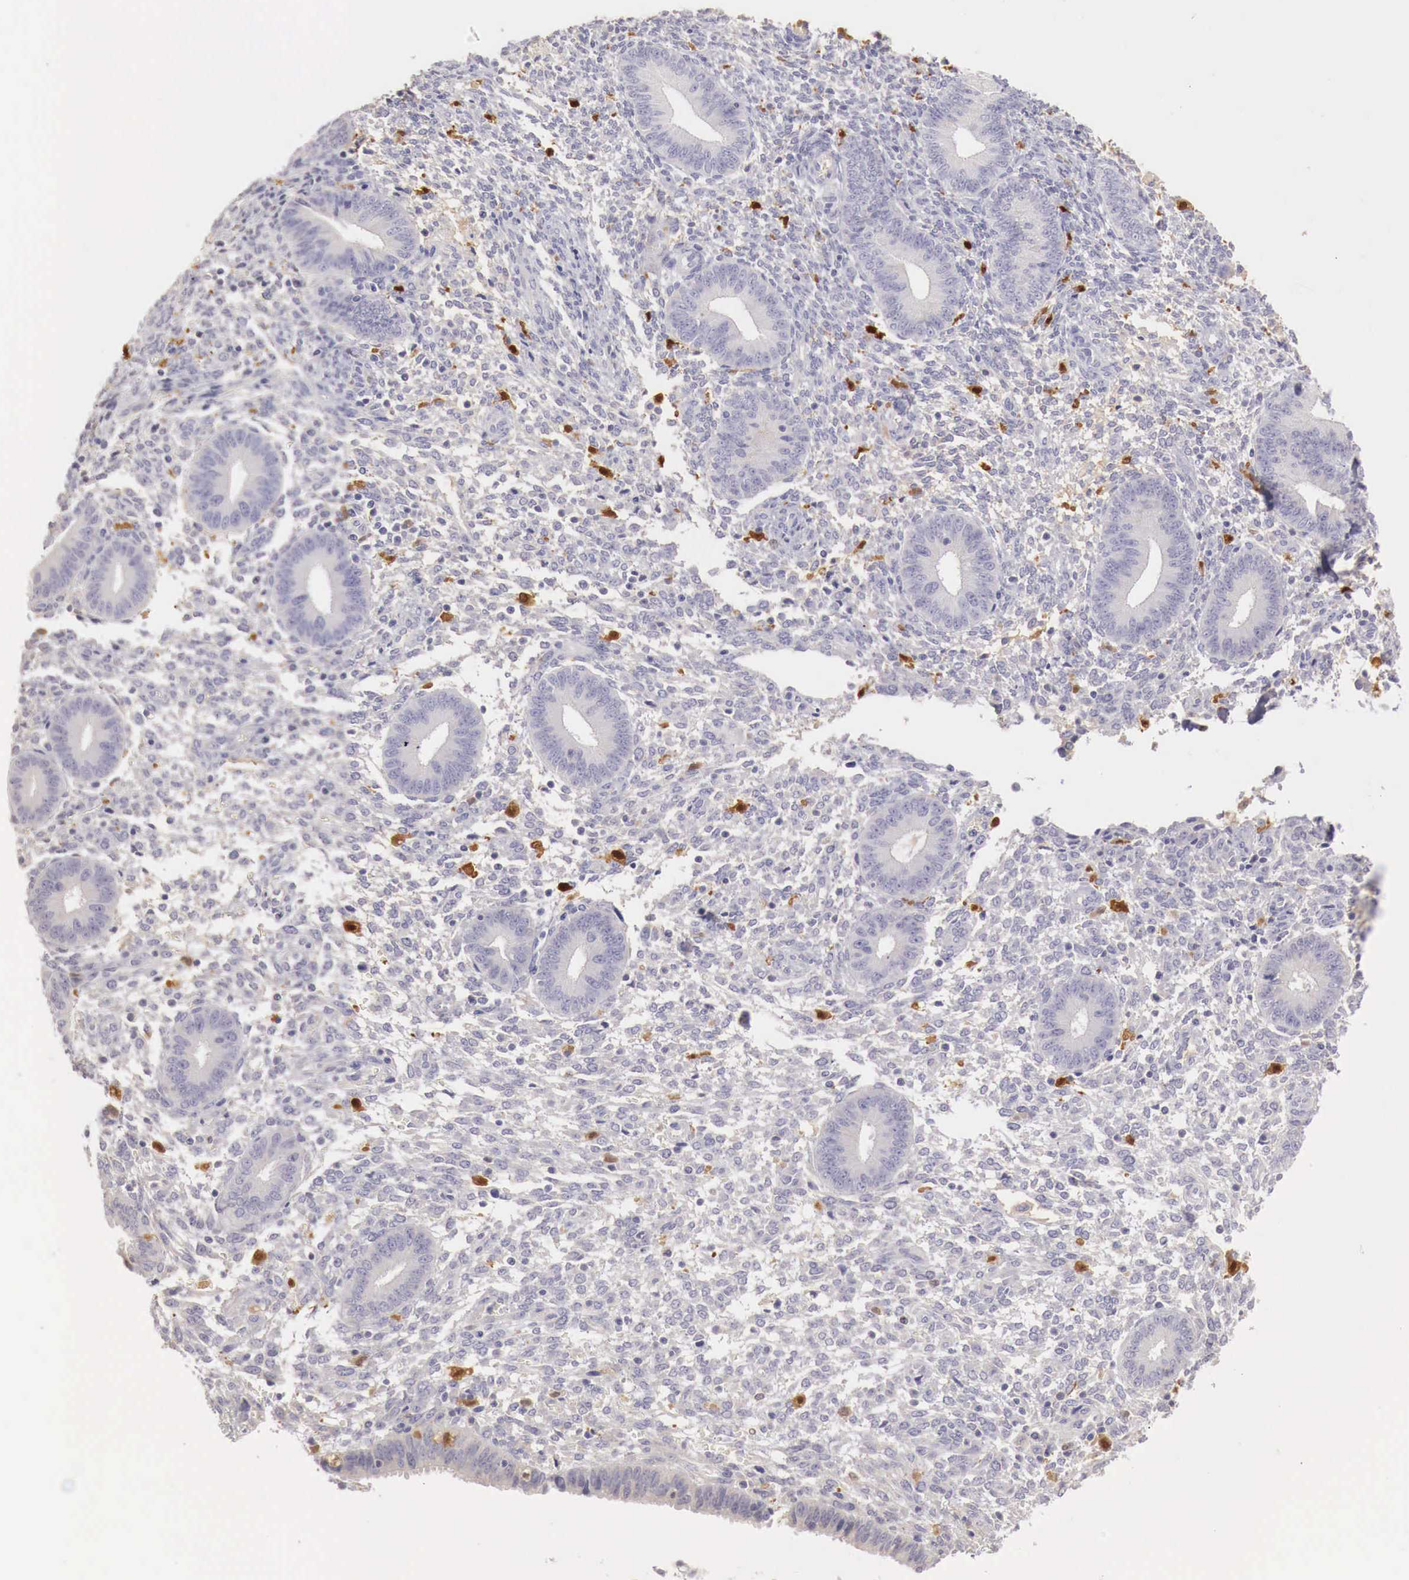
{"staining": {"intensity": "negative", "quantity": "none", "location": "none"}, "tissue": "endometrium", "cell_type": "Cells in endometrial stroma", "image_type": "normal", "snomed": [{"axis": "morphology", "description": "Normal tissue, NOS"}, {"axis": "topography", "description": "Endometrium"}], "caption": "Immunohistochemistry of unremarkable human endometrium demonstrates no expression in cells in endometrial stroma. The staining was performed using DAB to visualize the protein expression in brown, while the nuclei were stained in blue with hematoxylin (Magnification: 20x).", "gene": "RENBP", "patient": {"sex": "female", "age": 35}}